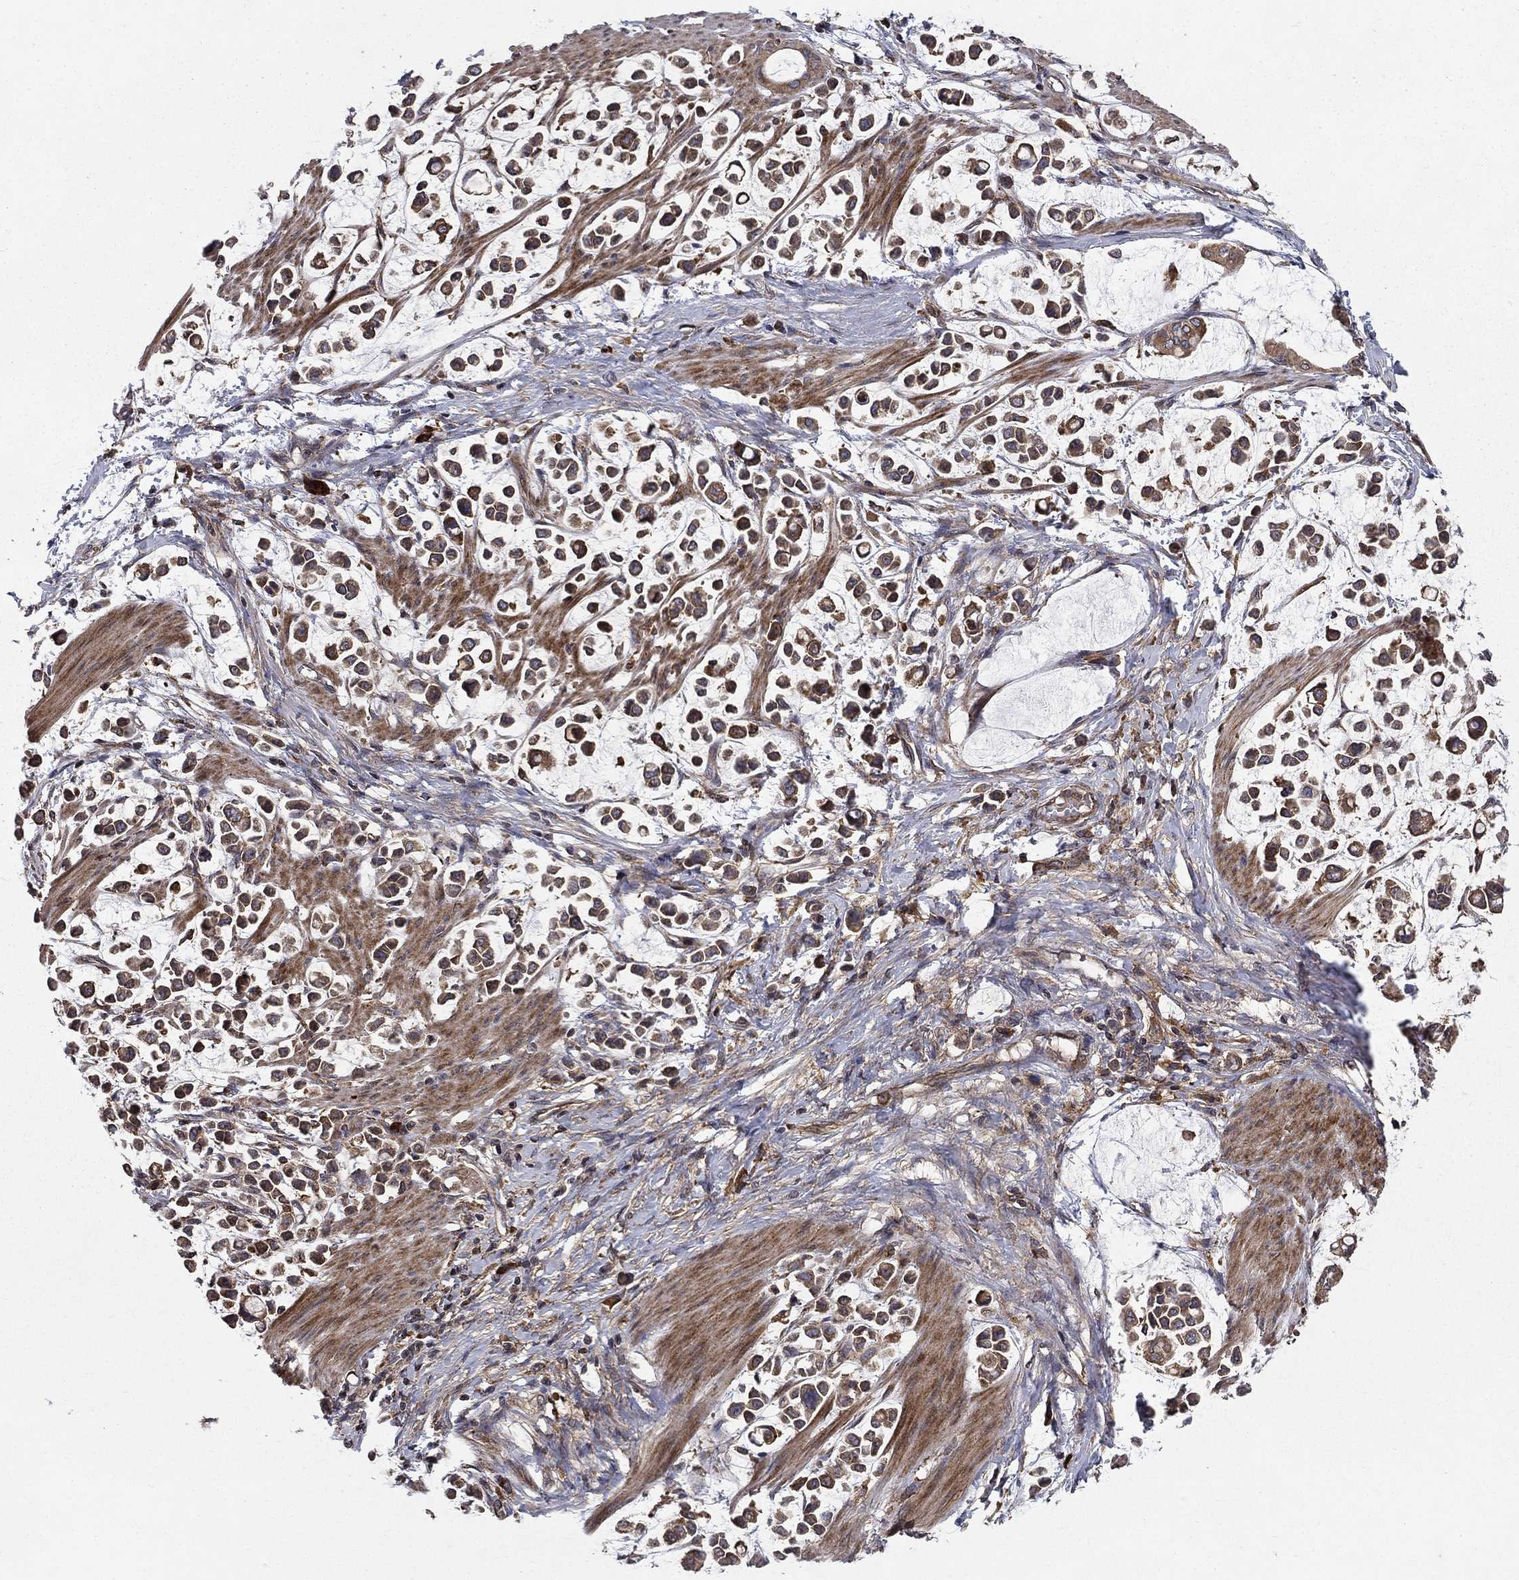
{"staining": {"intensity": "moderate", "quantity": ">75%", "location": "cytoplasmic/membranous"}, "tissue": "stomach cancer", "cell_type": "Tumor cells", "image_type": "cancer", "snomed": [{"axis": "morphology", "description": "Adenocarcinoma, NOS"}, {"axis": "topography", "description": "Stomach"}], "caption": "Immunohistochemistry (IHC) histopathology image of neoplastic tissue: human stomach cancer stained using immunohistochemistry demonstrates medium levels of moderate protein expression localized specifically in the cytoplasmic/membranous of tumor cells, appearing as a cytoplasmic/membranous brown color.", "gene": "BABAM2", "patient": {"sex": "male", "age": 82}}